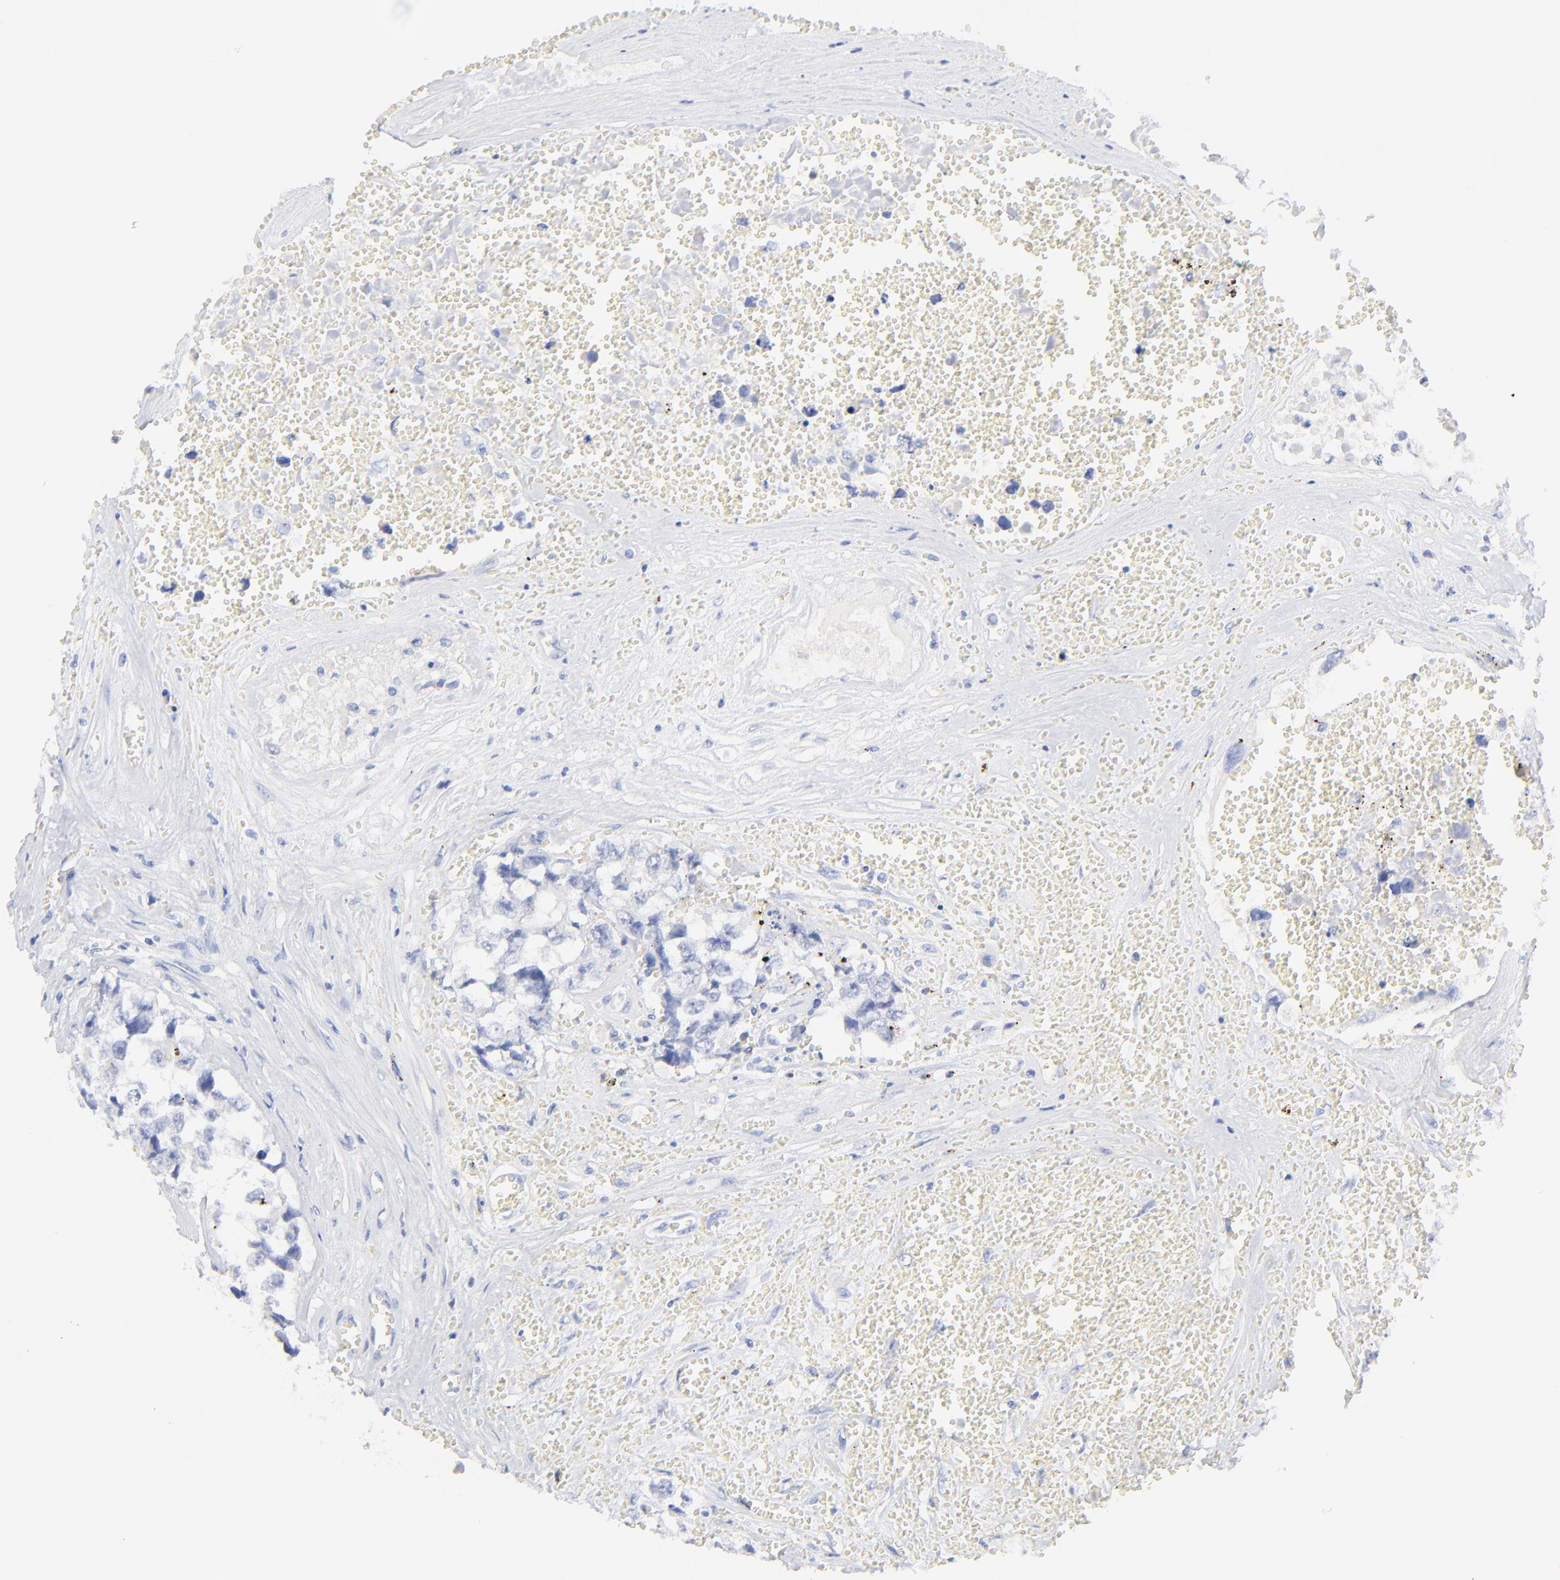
{"staining": {"intensity": "negative", "quantity": "none", "location": "none"}, "tissue": "testis cancer", "cell_type": "Tumor cells", "image_type": "cancer", "snomed": [{"axis": "morphology", "description": "Carcinoma, Embryonal, NOS"}, {"axis": "topography", "description": "Testis"}], "caption": "Tumor cells show no significant expression in testis cancer (embryonal carcinoma).", "gene": "SULT4A1", "patient": {"sex": "male", "age": 31}}